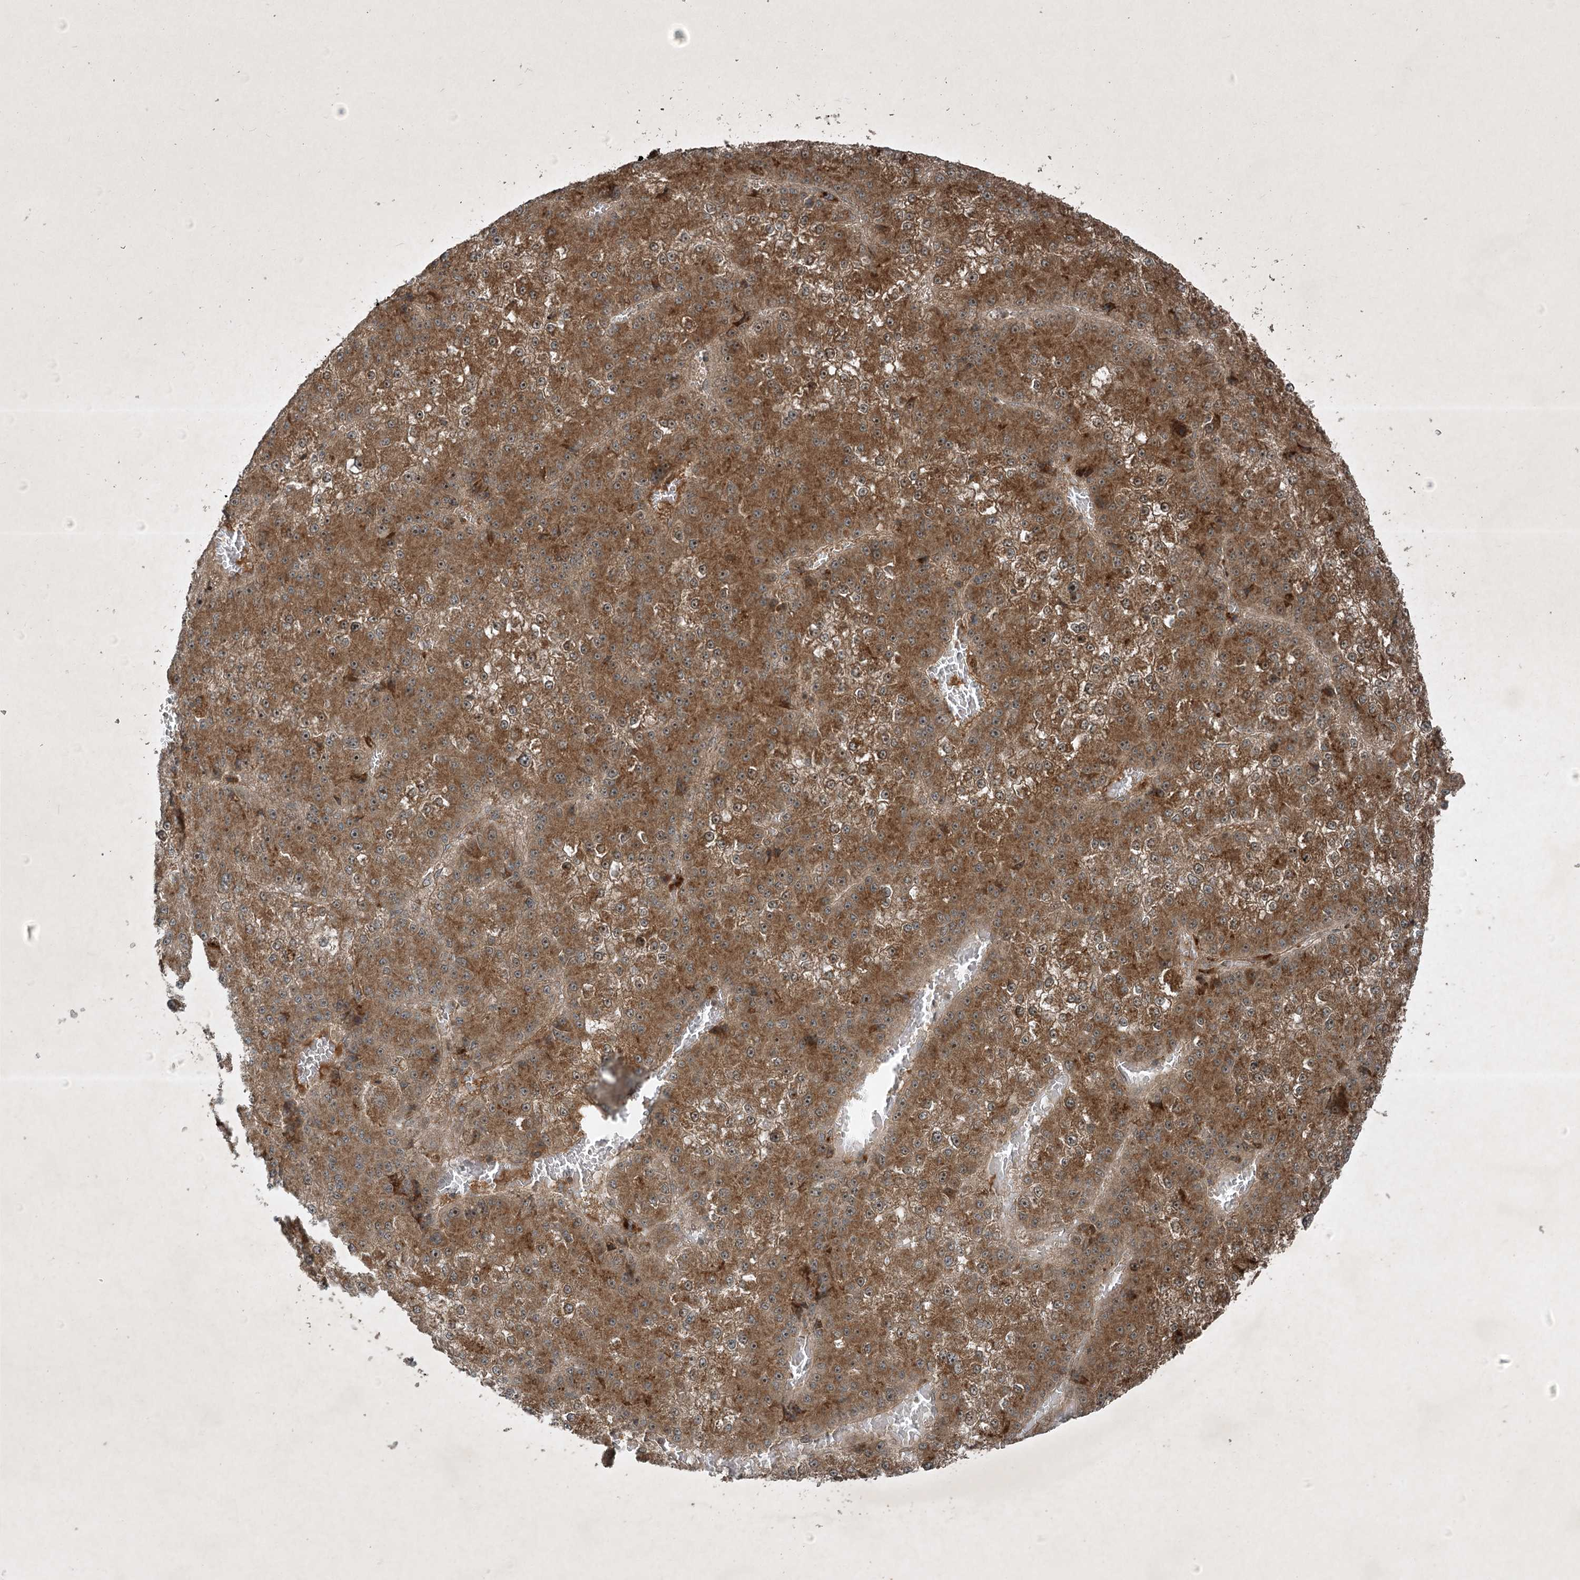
{"staining": {"intensity": "moderate", "quantity": ">75%", "location": "cytoplasmic/membranous"}, "tissue": "liver cancer", "cell_type": "Tumor cells", "image_type": "cancer", "snomed": [{"axis": "morphology", "description": "Carcinoma, Hepatocellular, NOS"}, {"axis": "topography", "description": "Liver"}], "caption": "Immunohistochemical staining of liver cancer (hepatocellular carcinoma) demonstrates moderate cytoplasmic/membranous protein positivity in about >75% of tumor cells.", "gene": "UNC93A", "patient": {"sex": "female", "age": 73}}